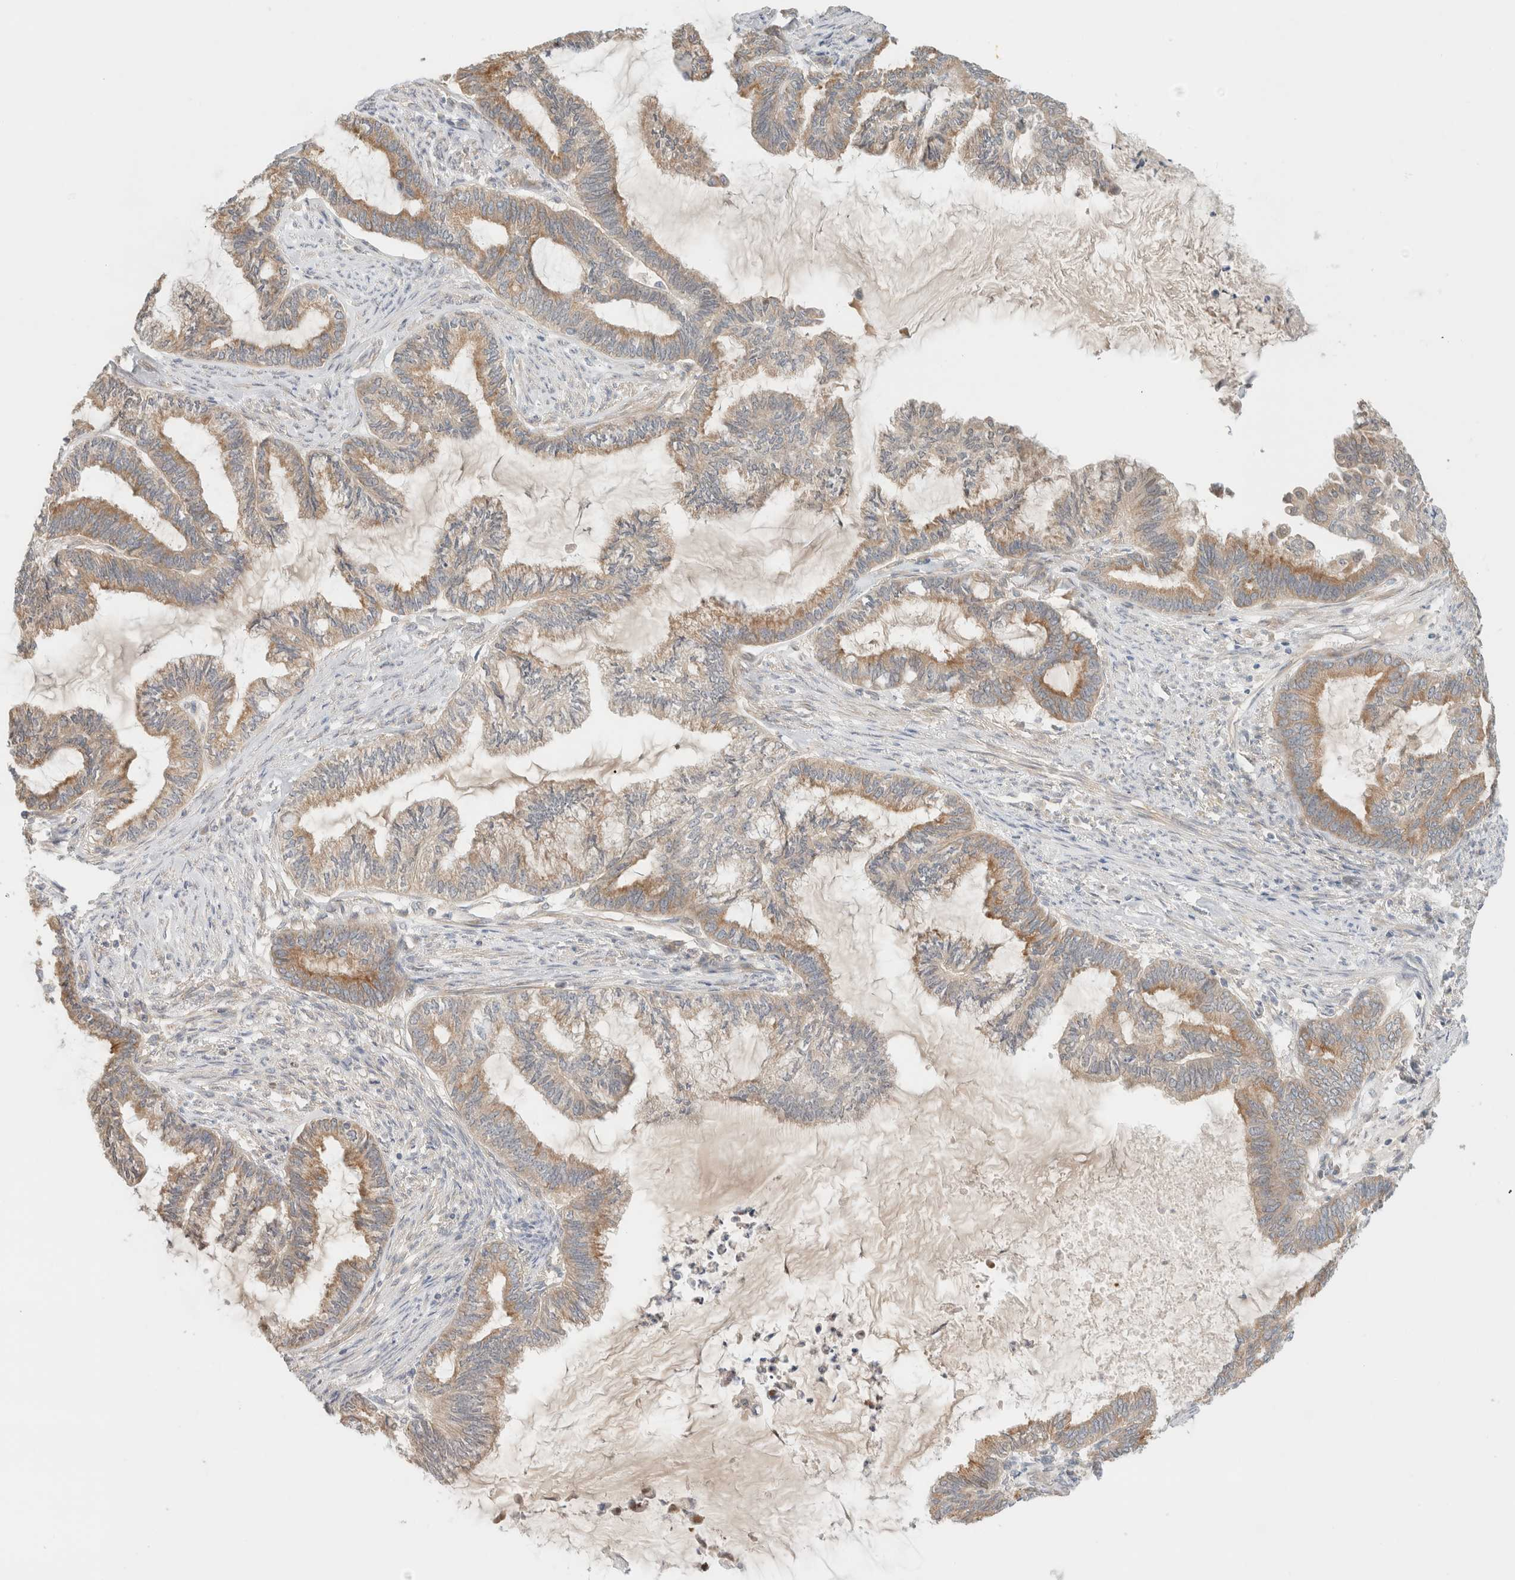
{"staining": {"intensity": "moderate", "quantity": ">75%", "location": "cytoplasmic/membranous"}, "tissue": "endometrial cancer", "cell_type": "Tumor cells", "image_type": "cancer", "snomed": [{"axis": "morphology", "description": "Adenocarcinoma, NOS"}, {"axis": "topography", "description": "Endometrium"}], "caption": "A brown stain highlights moderate cytoplasmic/membranous positivity of a protein in adenocarcinoma (endometrial) tumor cells.", "gene": "MARK3", "patient": {"sex": "female", "age": 86}}